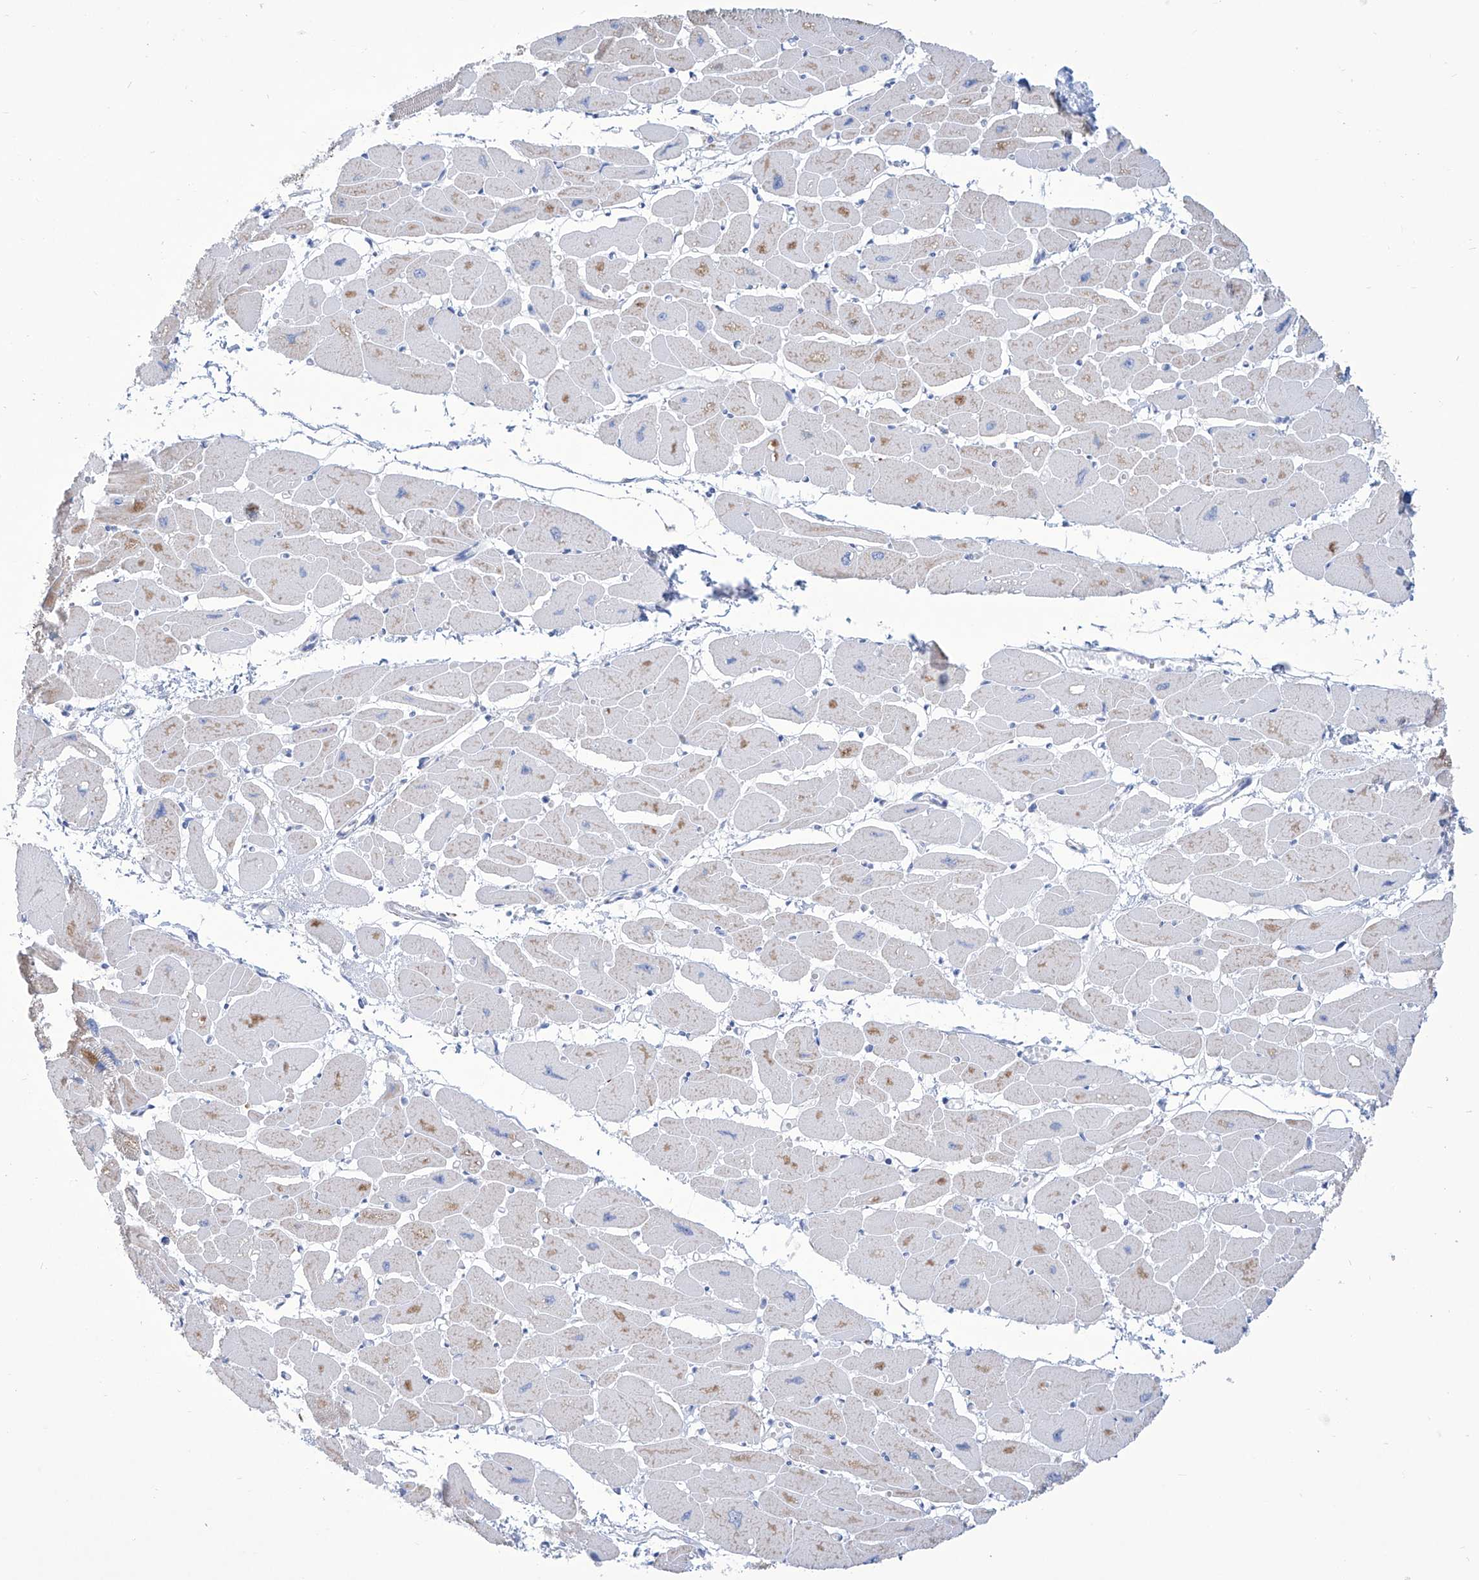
{"staining": {"intensity": "moderate", "quantity": "25%-75%", "location": "cytoplasmic/membranous"}, "tissue": "heart muscle", "cell_type": "Cardiomyocytes", "image_type": "normal", "snomed": [{"axis": "morphology", "description": "Normal tissue, NOS"}, {"axis": "topography", "description": "Heart"}], "caption": "The immunohistochemical stain labels moderate cytoplasmic/membranous expression in cardiomyocytes of benign heart muscle.", "gene": "ALDH6A1", "patient": {"sex": "female", "age": 54}}